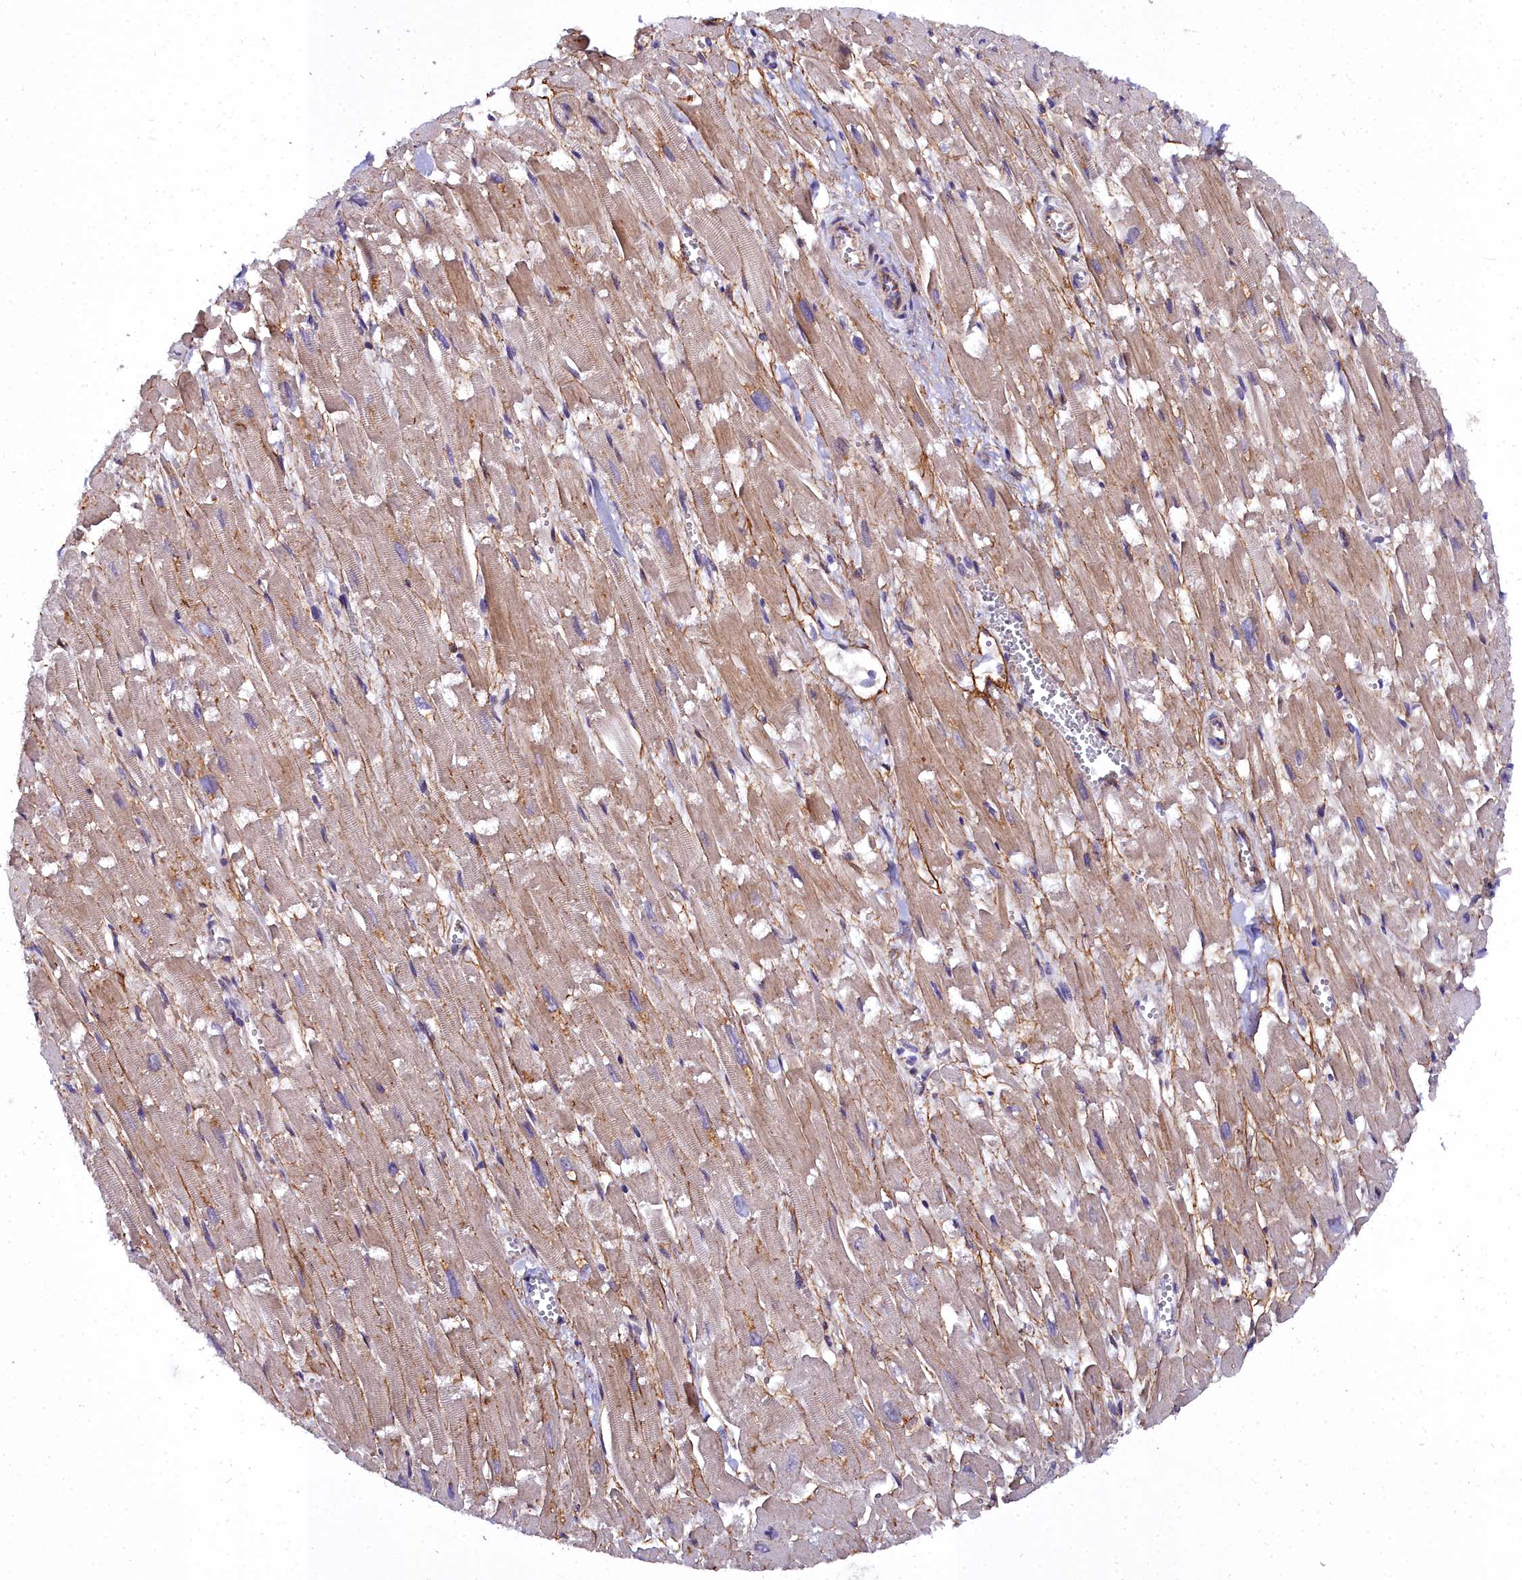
{"staining": {"intensity": "weak", "quantity": "25%-75%", "location": "cytoplasmic/membranous"}, "tissue": "heart muscle", "cell_type": "Cardiomyocytes", "image_type": "normal", "snomed": [{"axis": "morphology", "description": "Normal tissue, NOS"}, {"axis": "topography", "description": "Heart"}], "caption": "High-magnification brightfield microscopy of normal heart muscle stained with DAB (3,3'-diaminobenzidine) (brown) and counterstained with hematoxylin (blue). cardiomyocytes exhibit weak cytoplasmic/membranous expression is present in approximately25%-75% of cells. Using DAB (brown) and hematoxylin (blue) stains, captured at high magnification using brightfield microscopy.", "gene": "MRPS11", "patient": {"sex": "male", "age": 54}}